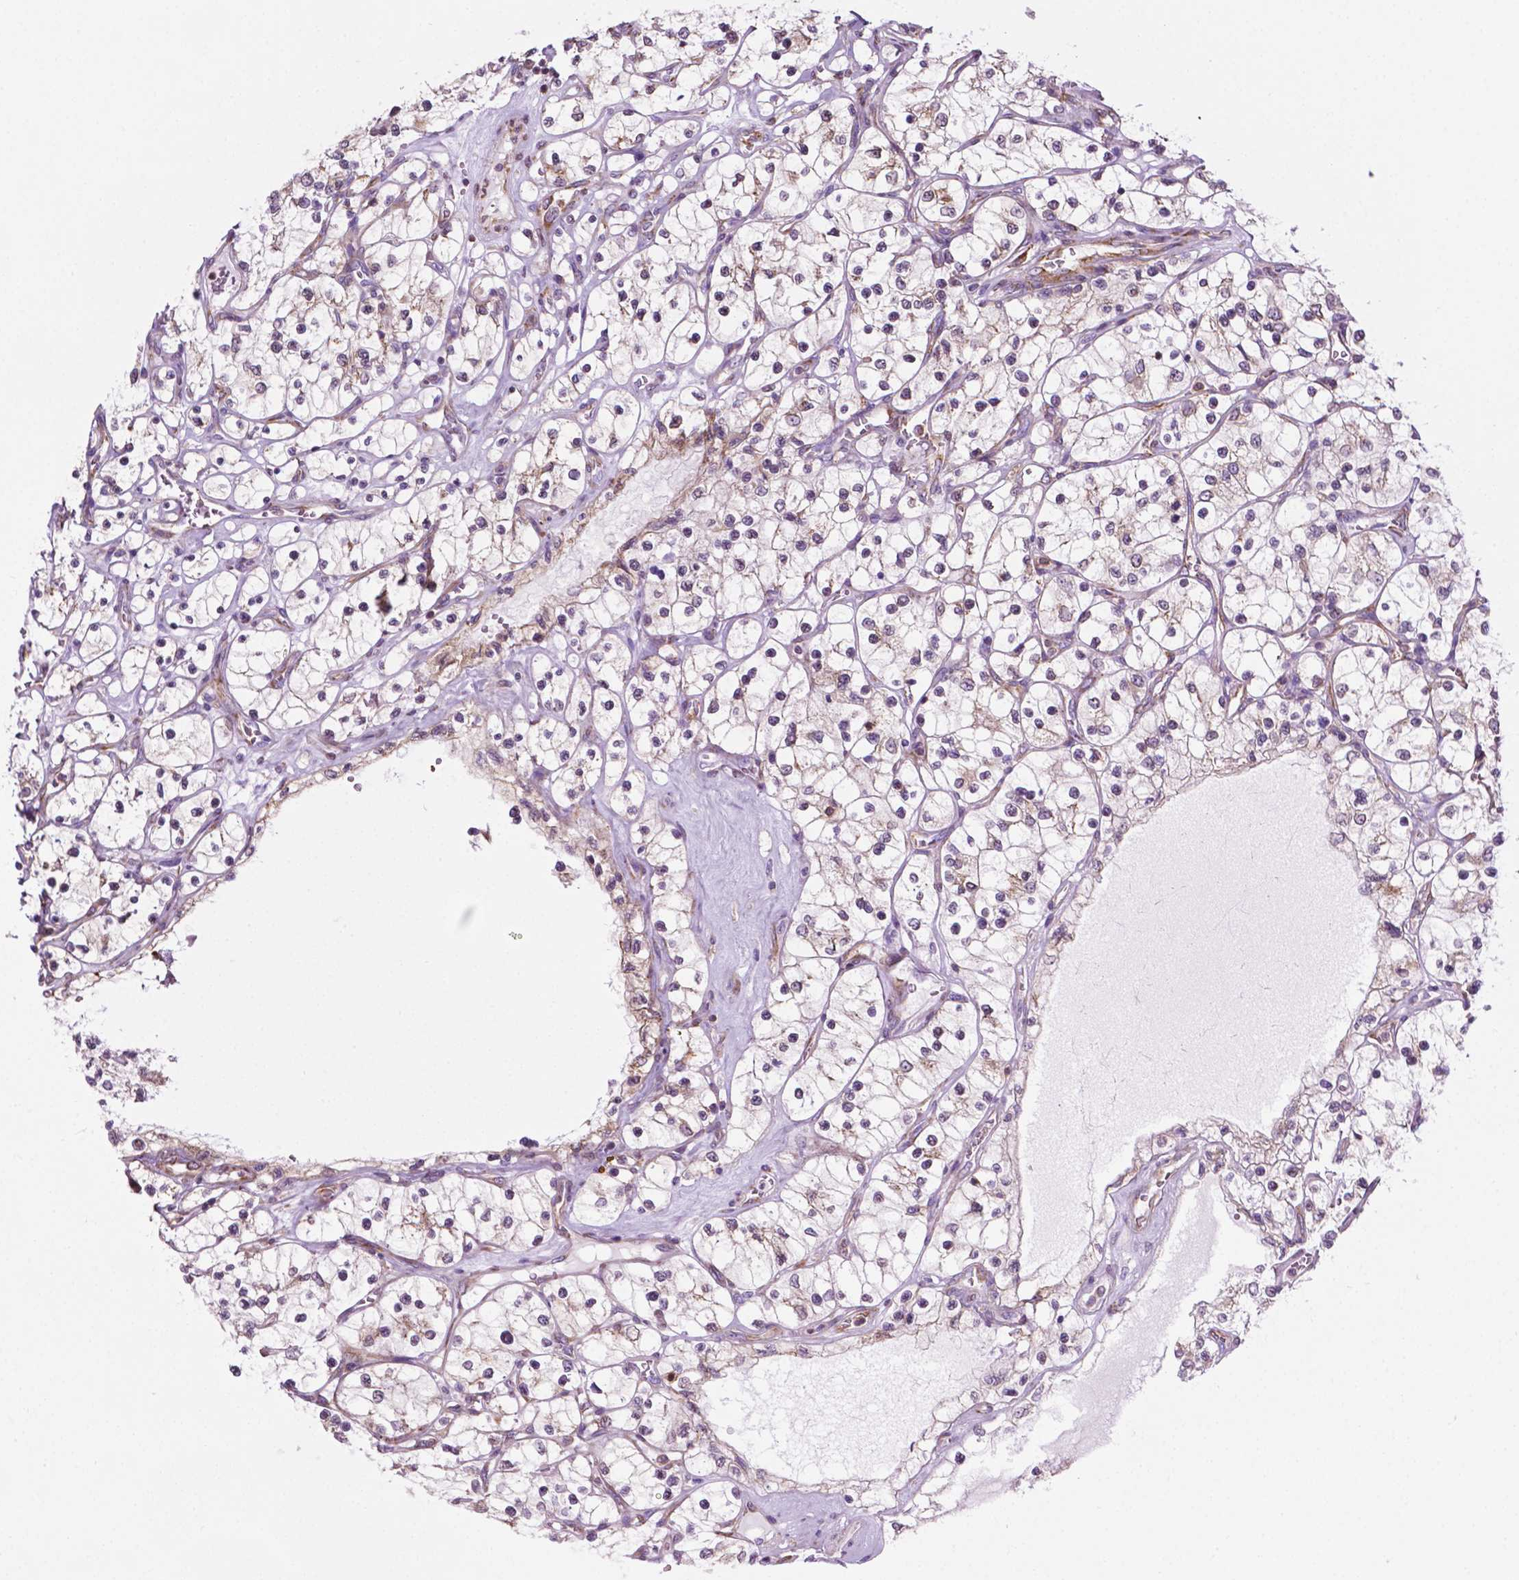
{"staining": {"intensity": "weak", "quantity": "25%-75%", "location": "cytoplasmic/membranous"}, "tissue": "renal cancer", "cell_type": "Tumor cells", "image_type": "cancer", "snomed": [{"axis": "morphology", "description": "Adenocarcinoma, NOS"}, {"axis": "topography", "description": "Kidney"}], "caption": "This is an image of IHC staining of renal cancer, which shows weak staining in the cytoplasmic/membranous of tumor cells.", "gene": "RPL29", "patient": {"sex": "female", "age": 69}}